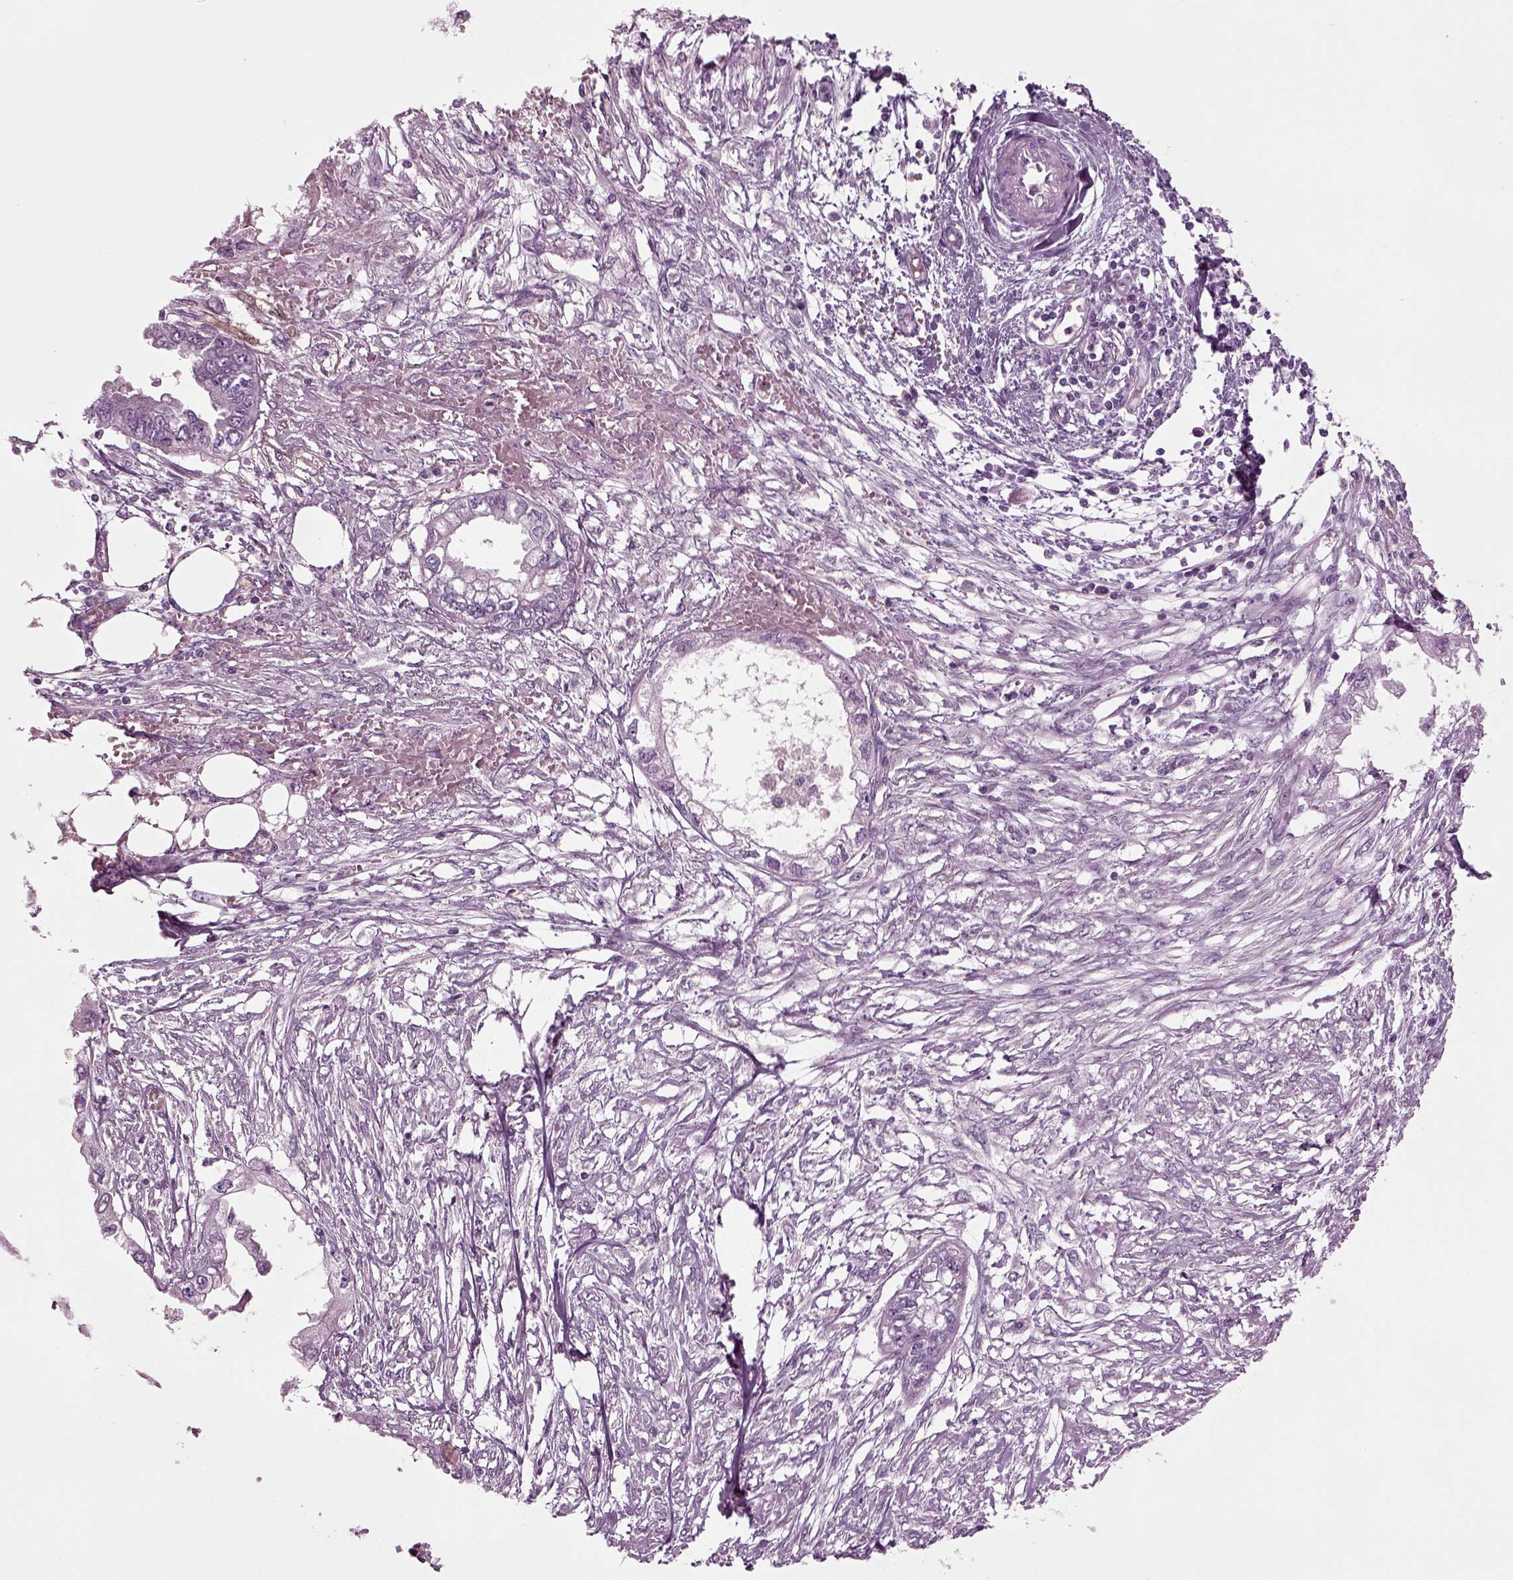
{"staining": {"intensity": "negative", "quantity": "none", "location": "none"}, "tissue": "endometrial cancer", "cell_type": "Tumor cells", "image_type": "cancer", "snomed": [{"axis": "morphology", "description": "Adenocarcinoma, NOS"}, {"axis": "morphology", "description": "Adenocarcinoma, metastatic, NOS"}, {"axis": "topography", "description": "Adipose tissue"}, {"axis": "topography", "description": "Endometrium"}], "caption": "High magnification brightfield microscopy of endometrial cancer stained with DAB (brown) and counterstained with hematoxylin (blue): tumor cells show no significant expression.", "gene": "CRABP1", "patient": {"sex": "female", "age": 67}}